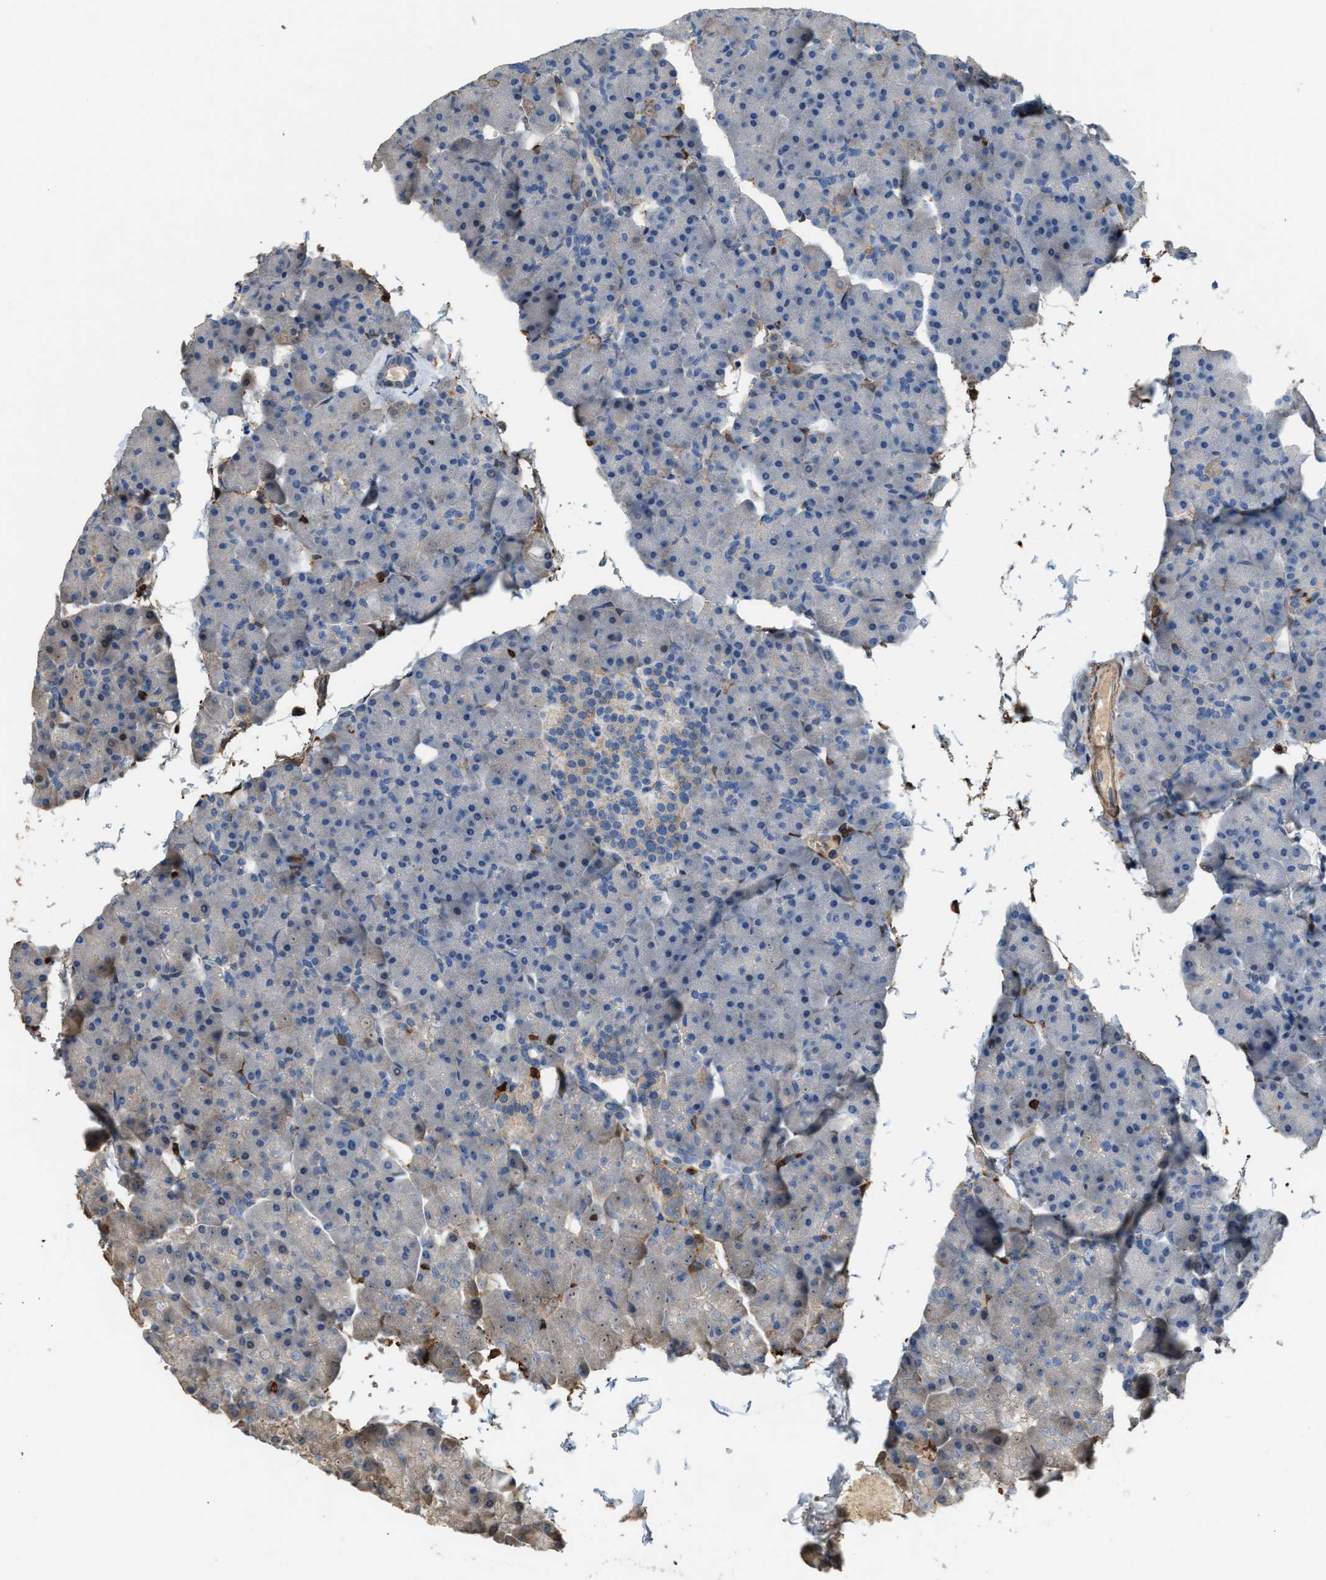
{"staining": {"intensity": "moderate", "quantity": "<25%", "location": "cytoplasmic/membranous"}, "tissue": "pancreas", "cell_type": "Exocrine glandular cells", "image_type": "normal", "snomed": [{"axis": "morphology", "description": "Normal tissue, NOS"}, {"axis": "topography", "description": "Pancreas"}], "caption": "Immunohistochemistry histopathology image of benign human pancreas stained for a protein (brown), which exhibits low levels of moderate cytoplasmic/membranous positivity in about <25% of exocrine glandular cells.", "gene": "SERPINB5", "patient": {"sex": "male", "age": 35}}